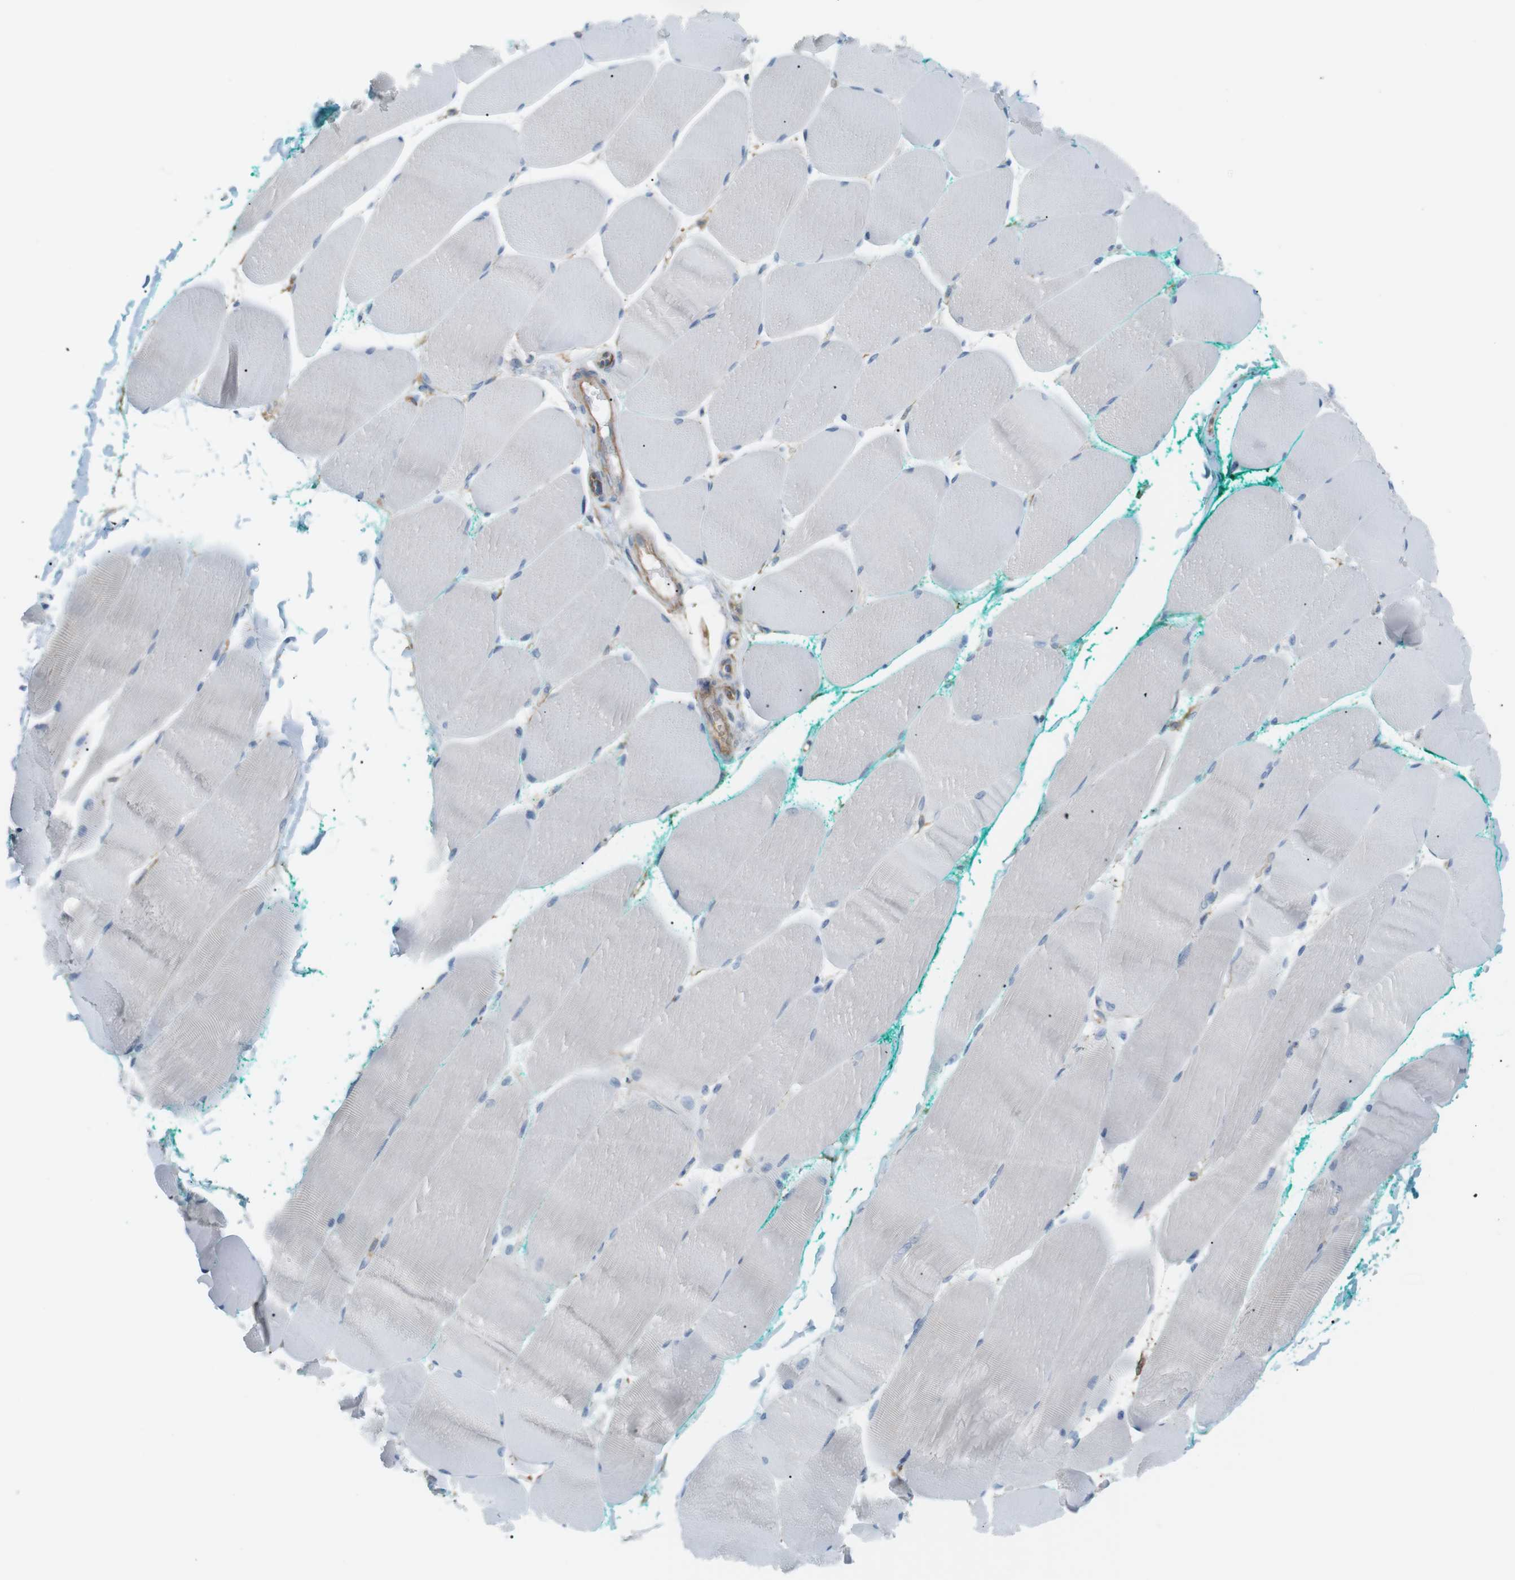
{"staining": {"intensity": "moderate", "quantity": "<25%", "location": "cytoplasmic/membranous"}, "tissue": "skeletal muscle", "cell_type": "Myocytes", "image_type": "normal", "snomed": [{"axis": "morphology", "description": "Normal tissue, NOS"}, {"axis": "morphology", "description": "Squamous cell carcinoma, NOS"}, {"axis": "topography", "description": "Skeletal muscle"}], "caption": "Brown immunohistochemical staining in normal skeletal muscle reveals moderate cytoplasmic/membranous positivity in about <25% of myocytes.", "gene": "PEPD", "patient": {"sex": "male", "age": 51}}